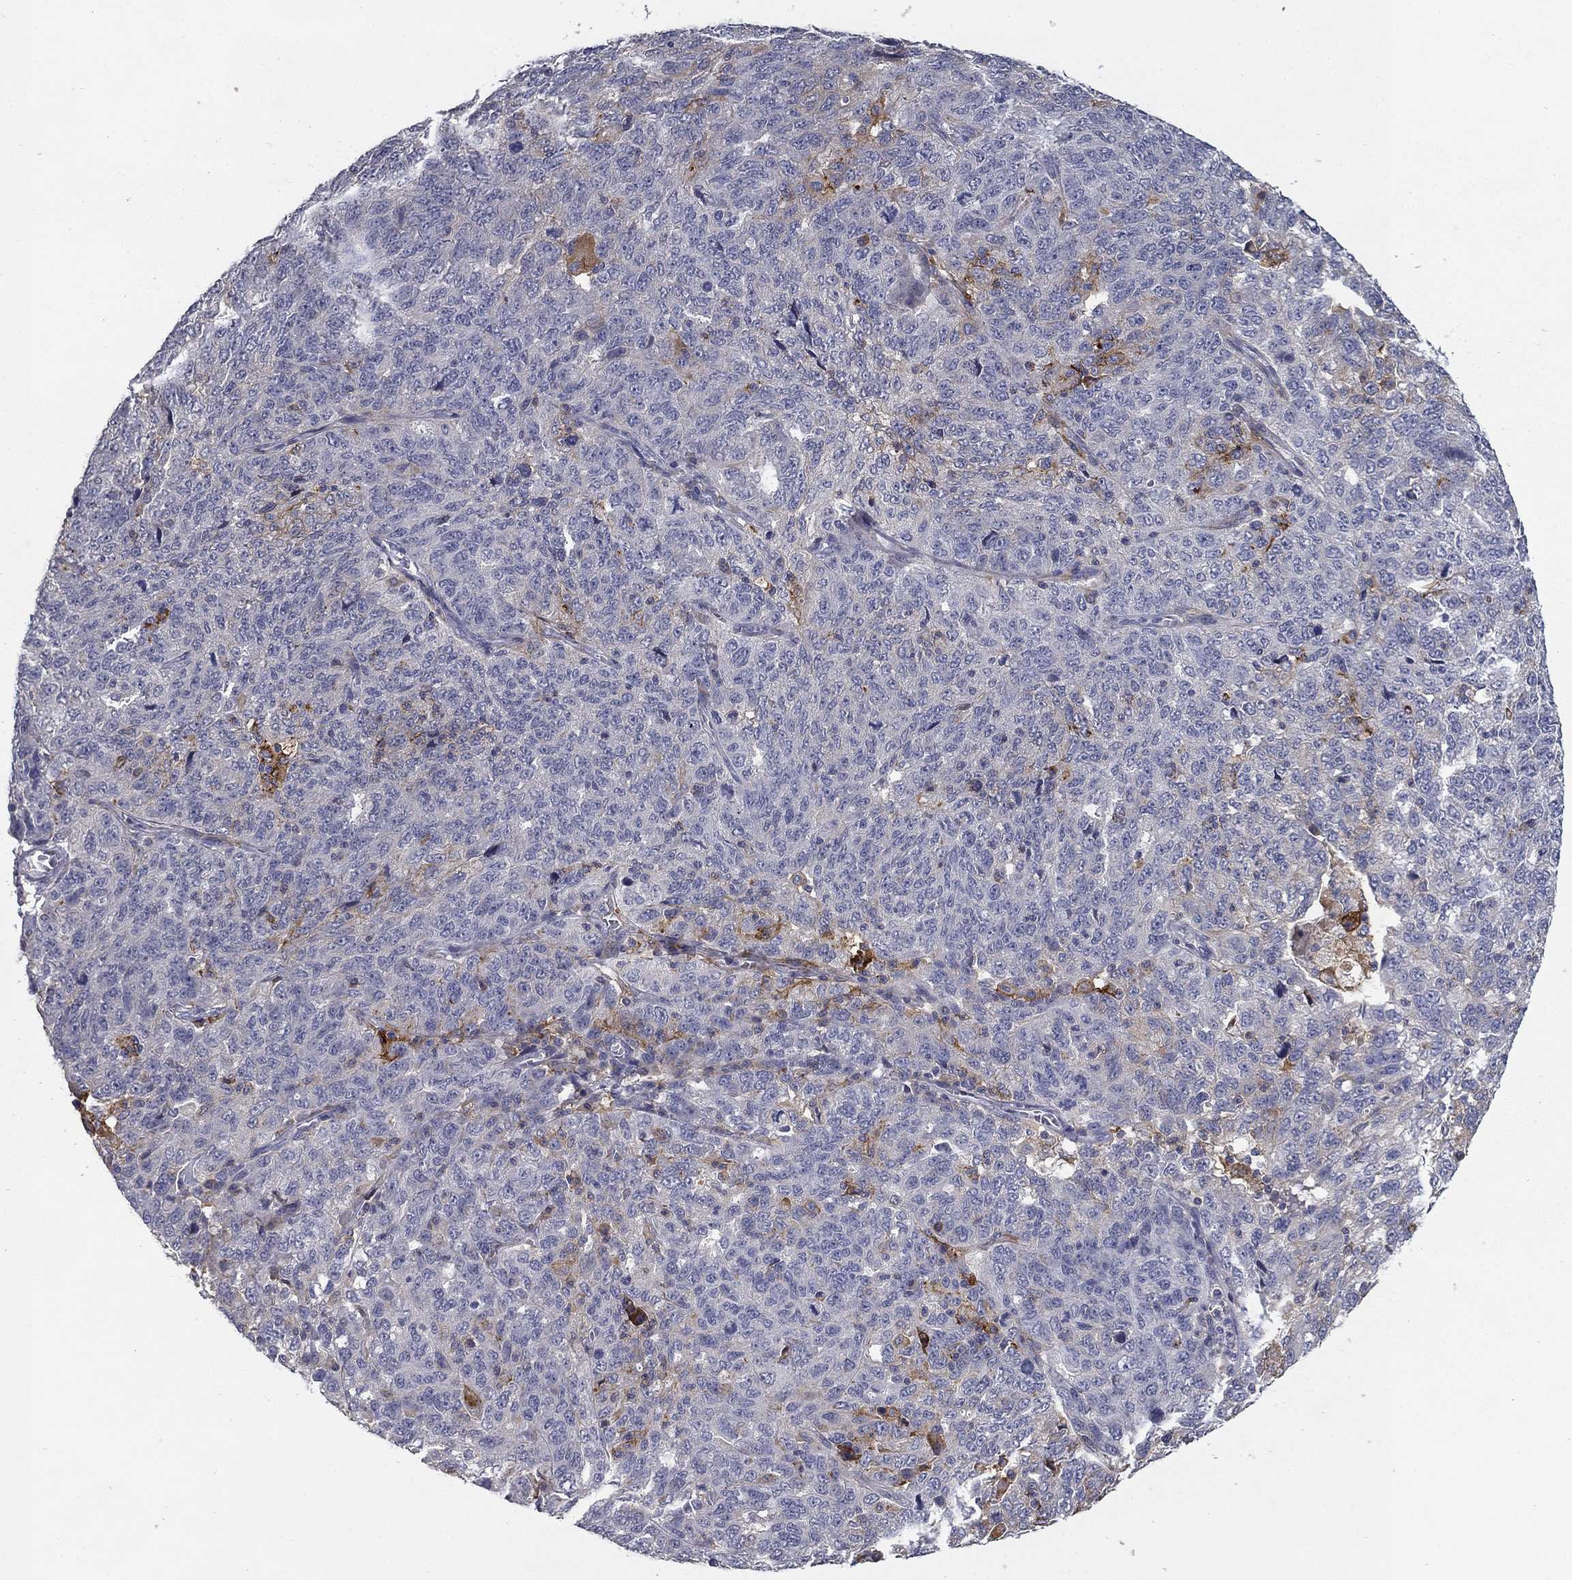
{"staining": {"intensity": "negative", "quantity": "none", "location": "none"}, "tissue": "ovarian cancer", "cell_type": "Tumor cells", "image_type": "cancer", "snomed": [{"axis": "morphology", "description": "Cystadenocarcinoma, serous, NOS"}, {"axis": "topography", "description": "Ovary"}], "caption": "Serous cystadenocarcinoma (ovarian) stained for a protein using immunohistochemistry (IHC) displays no expression tumor cells.", "gene": "CD274", "patient": {"sex": "female", "age": 71}}